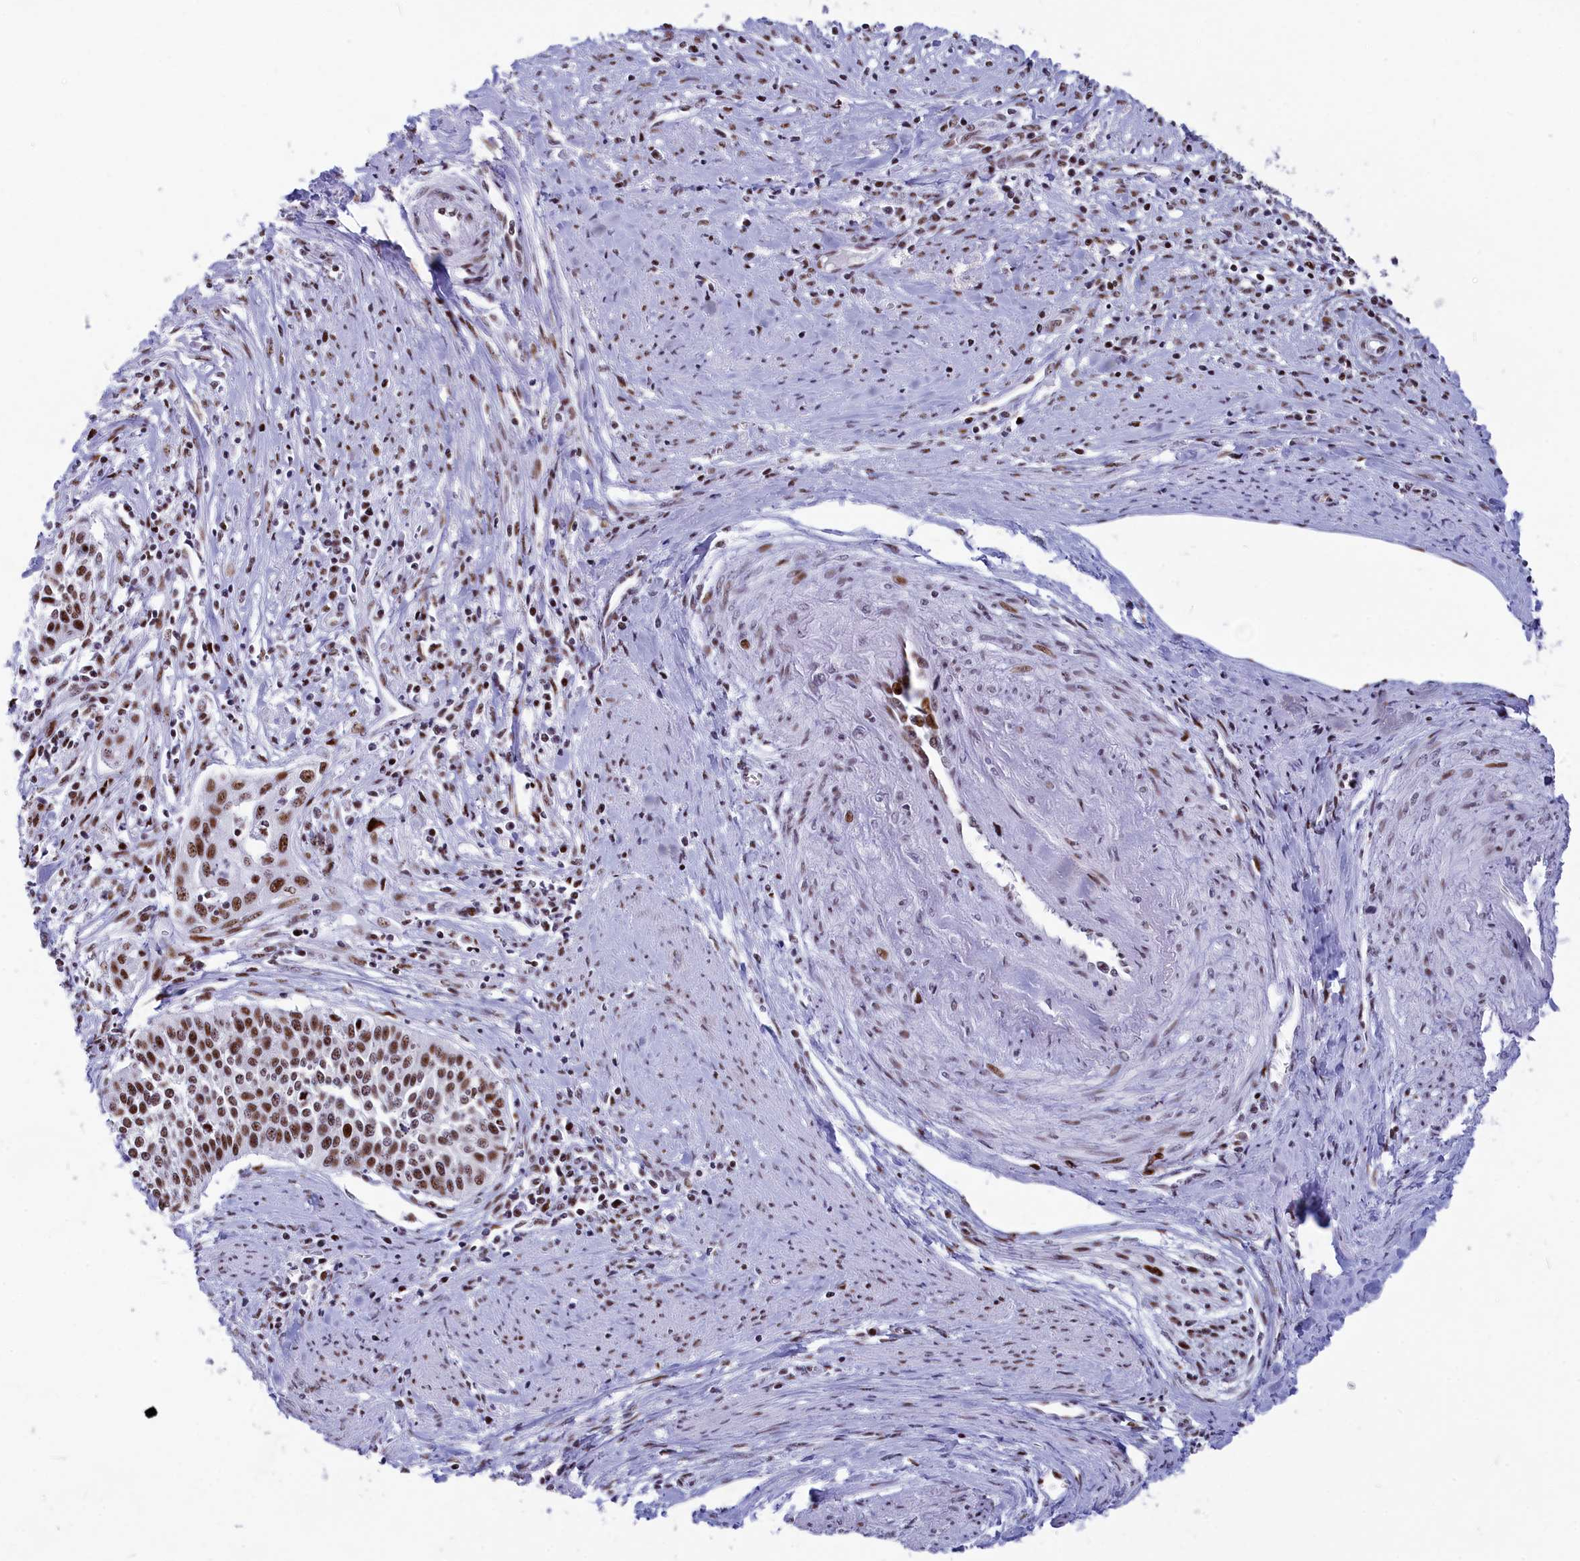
{"staining": {"intensity": "moderate", "quantity": ">75%", "location": "nuclear"}, "tissue": "cervical cancer", "cell_type": "Tumor cells", "image_type": "cancer", "snomed": [{"axis": "morphology", "description": "Squamous cell carcinoma, NOS"}, {"axis": "topography", "description": "Cervix"}], "caption": "A histopathology image of human squamous cell carcinoma (cervical) stained for a protein exhibits moderate nuclear brown staining in tumor cells.", "gene": "NSA2", "patient": {"sex": "female", "age": 34}}